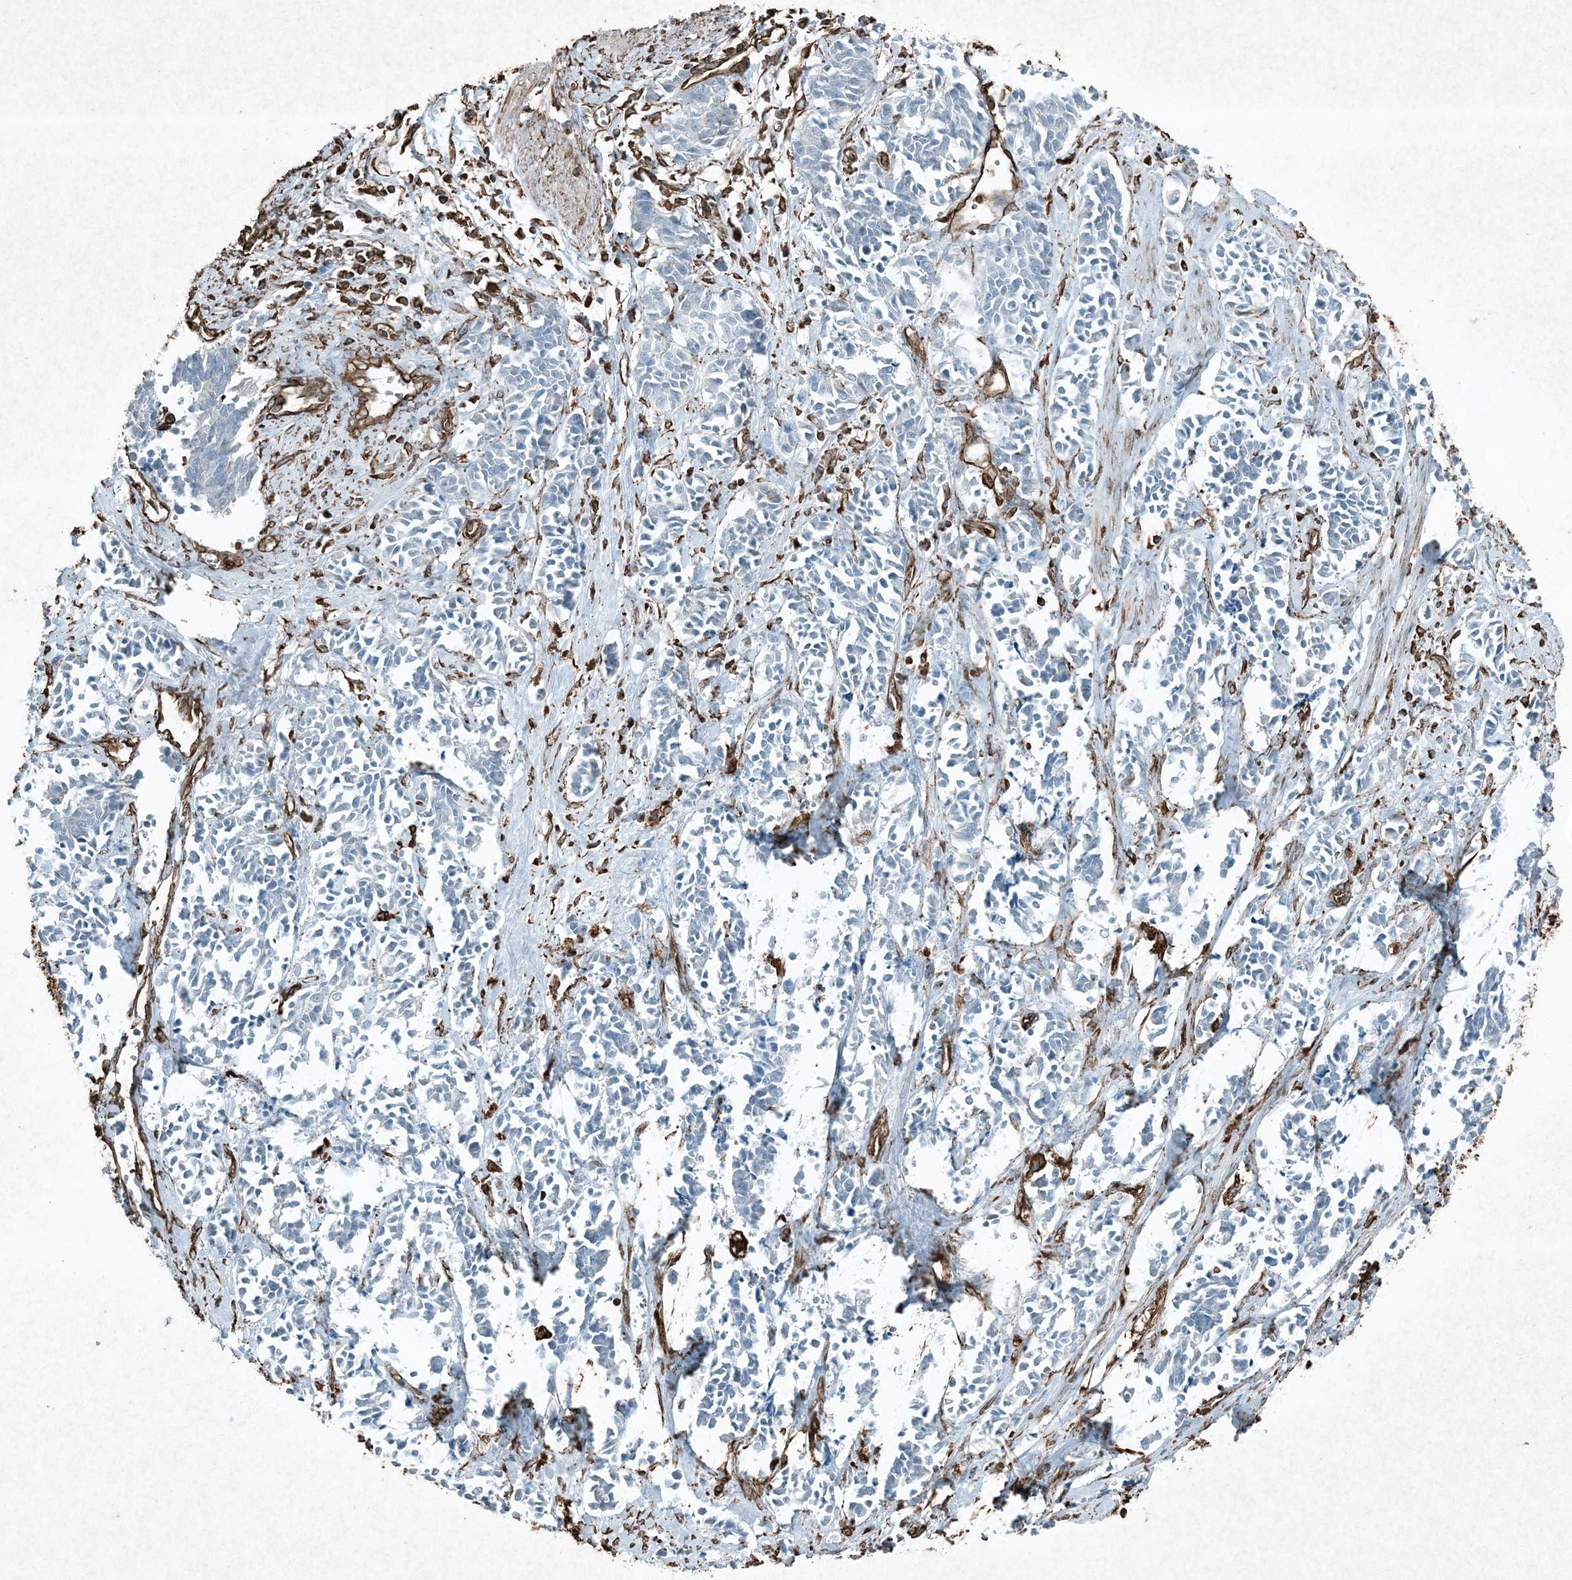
{"staining": {"intensity": "negative", "quantity": "none", "location": "none"}, "tissue": "cervical cancer", "cell_type": "Tumor cells", "image_type": "cancer", "snomed": [{"axis": "morphology", "description": "Squamous cell carcinoma, NOS"}, {"axis": "topography", "description": "Cervix"}], "caption": "This is an immunohistochemistry (IHC) micrograph of cervical cancer. There is no positivity in tumor cells.", "gene": "RYK", "patient": {"sex": "female", "age": 35}}